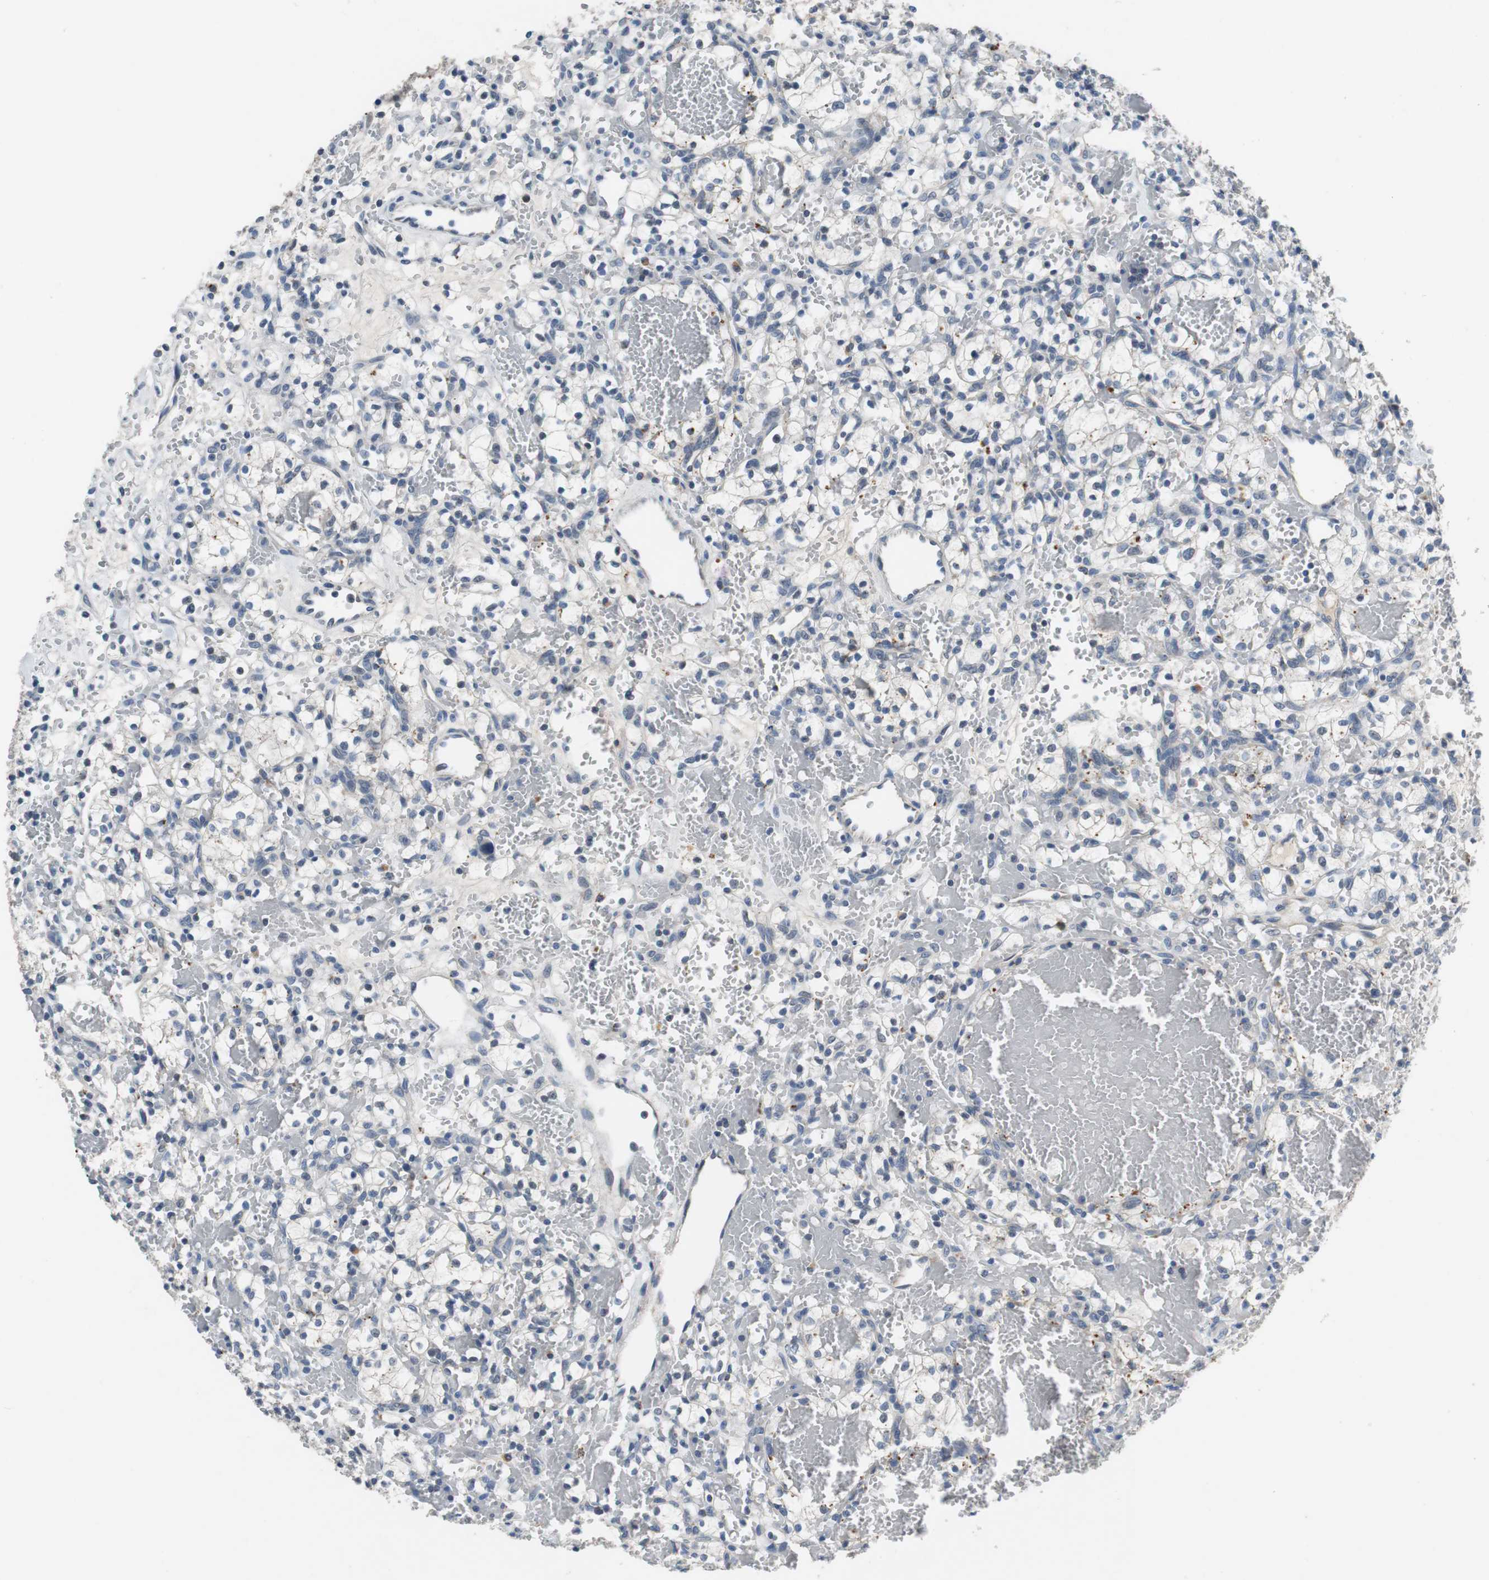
{"staining": {"intensity": "negative", "quantity": "none", "location": "none"}, "tissue": "renal cancer", "cell_type": "Tumor cells", "image_type": "cancer", "snomed": [{"axis": "morphology", "description": "Adenocarcinoma, NOS"}, {"axis": "topography", "description": "Kidney"}], "caption": "An immunohistochemistry histopathology image of adenocarcinoma (renal) is shown. There is no staining in tumor cells of adenocarcinoma (renal).", "gene": "NLGN1", "patient": {"sex": "female", "age": 60}}